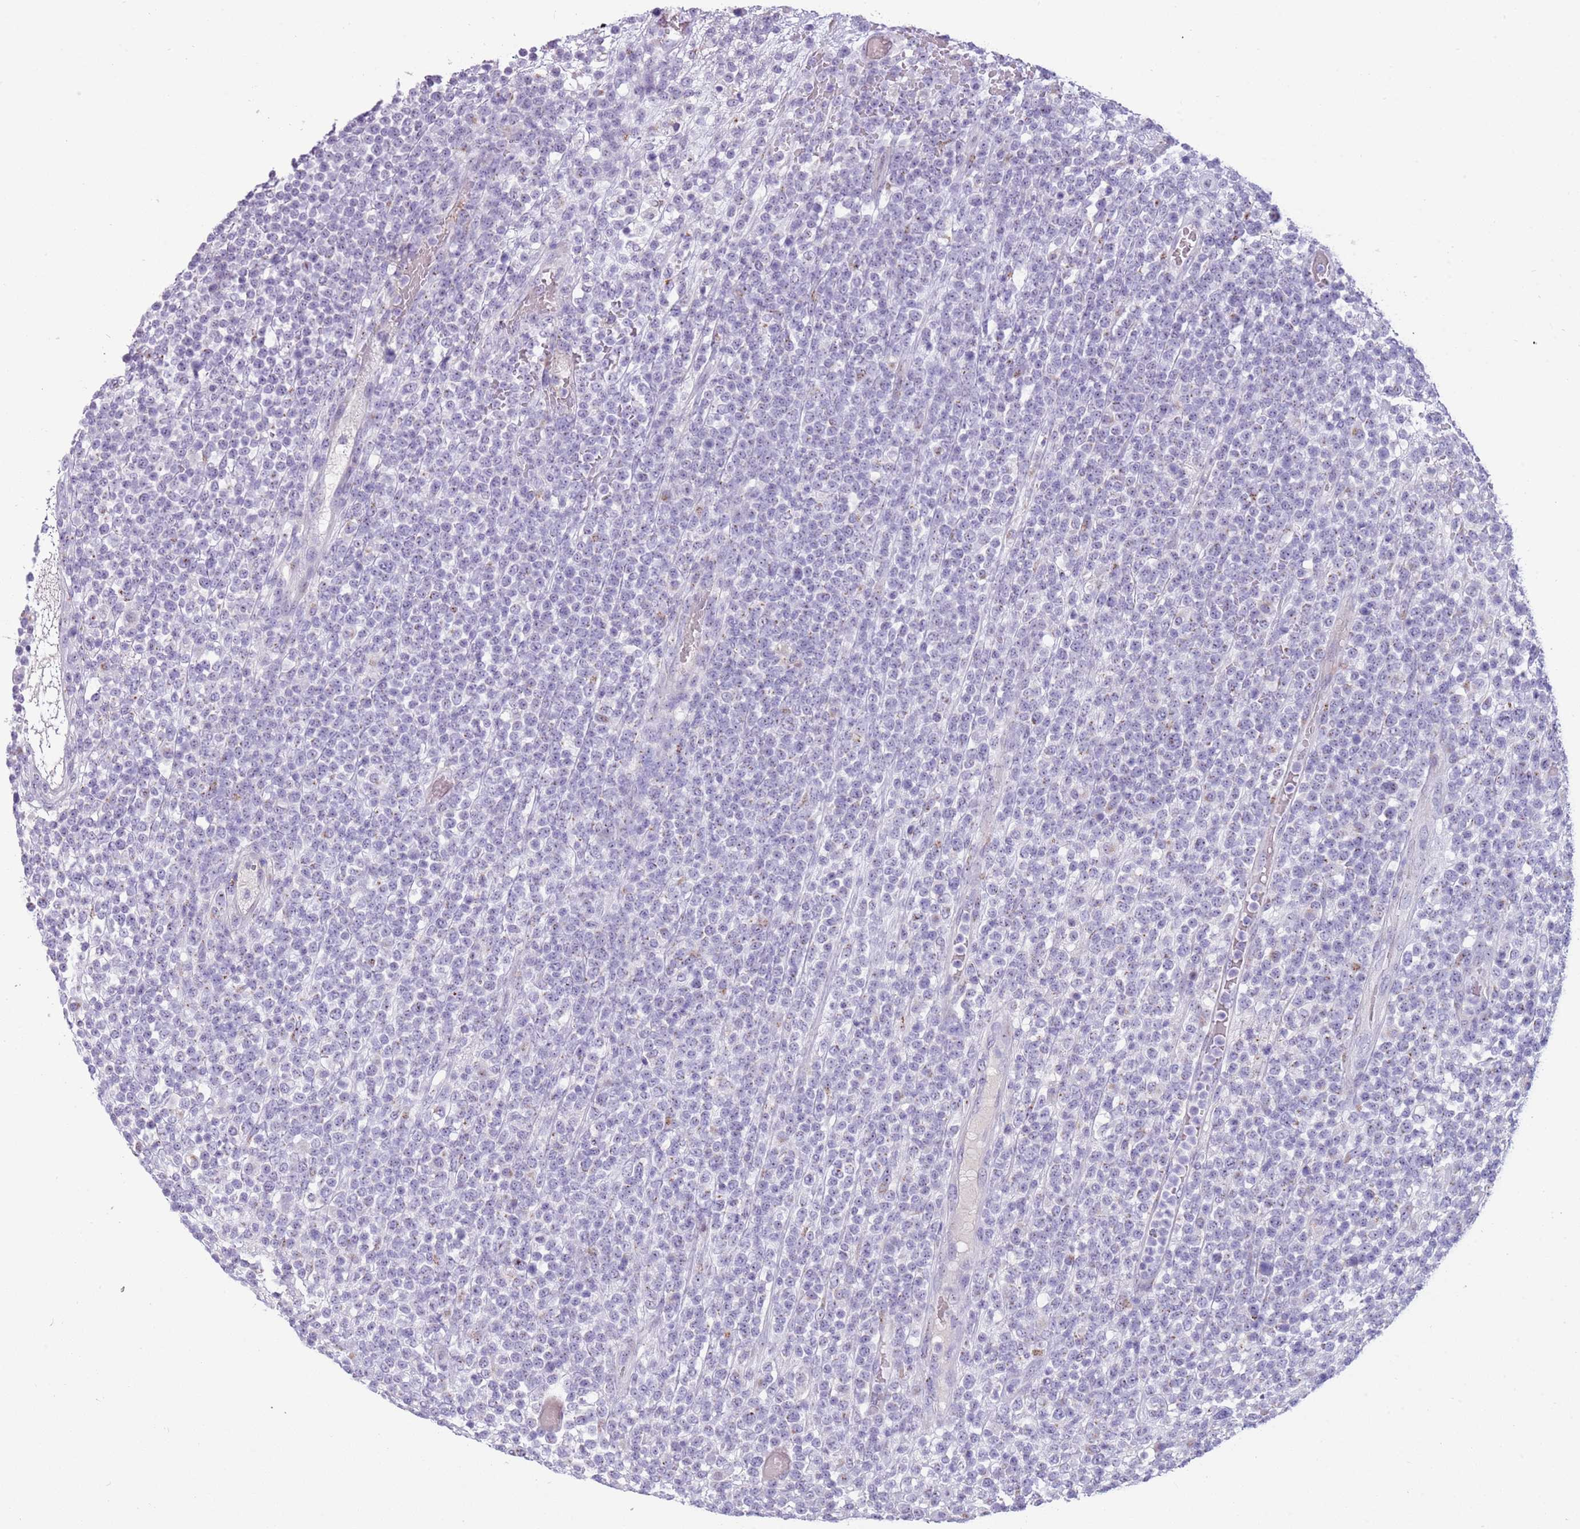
{"staining": {"intensity": "negative", "quantity": "none", "location": "none"}, "tissue": "lymphoma", "cell_type": "Tumor cells", "image_type": "cancer", "snomed": [{"axis": "morphology", "description": "Malignant lymphoma, non-Hodgkin's type, High grade"}, {"axis": "topography", "description": "Colon"}], "caption": "Lymphoma was stained to show a protein in brown. There is no significant staining in tumor cells.", "gene": "NBPF6", "patient": {"sex": "female", "age": 53}}